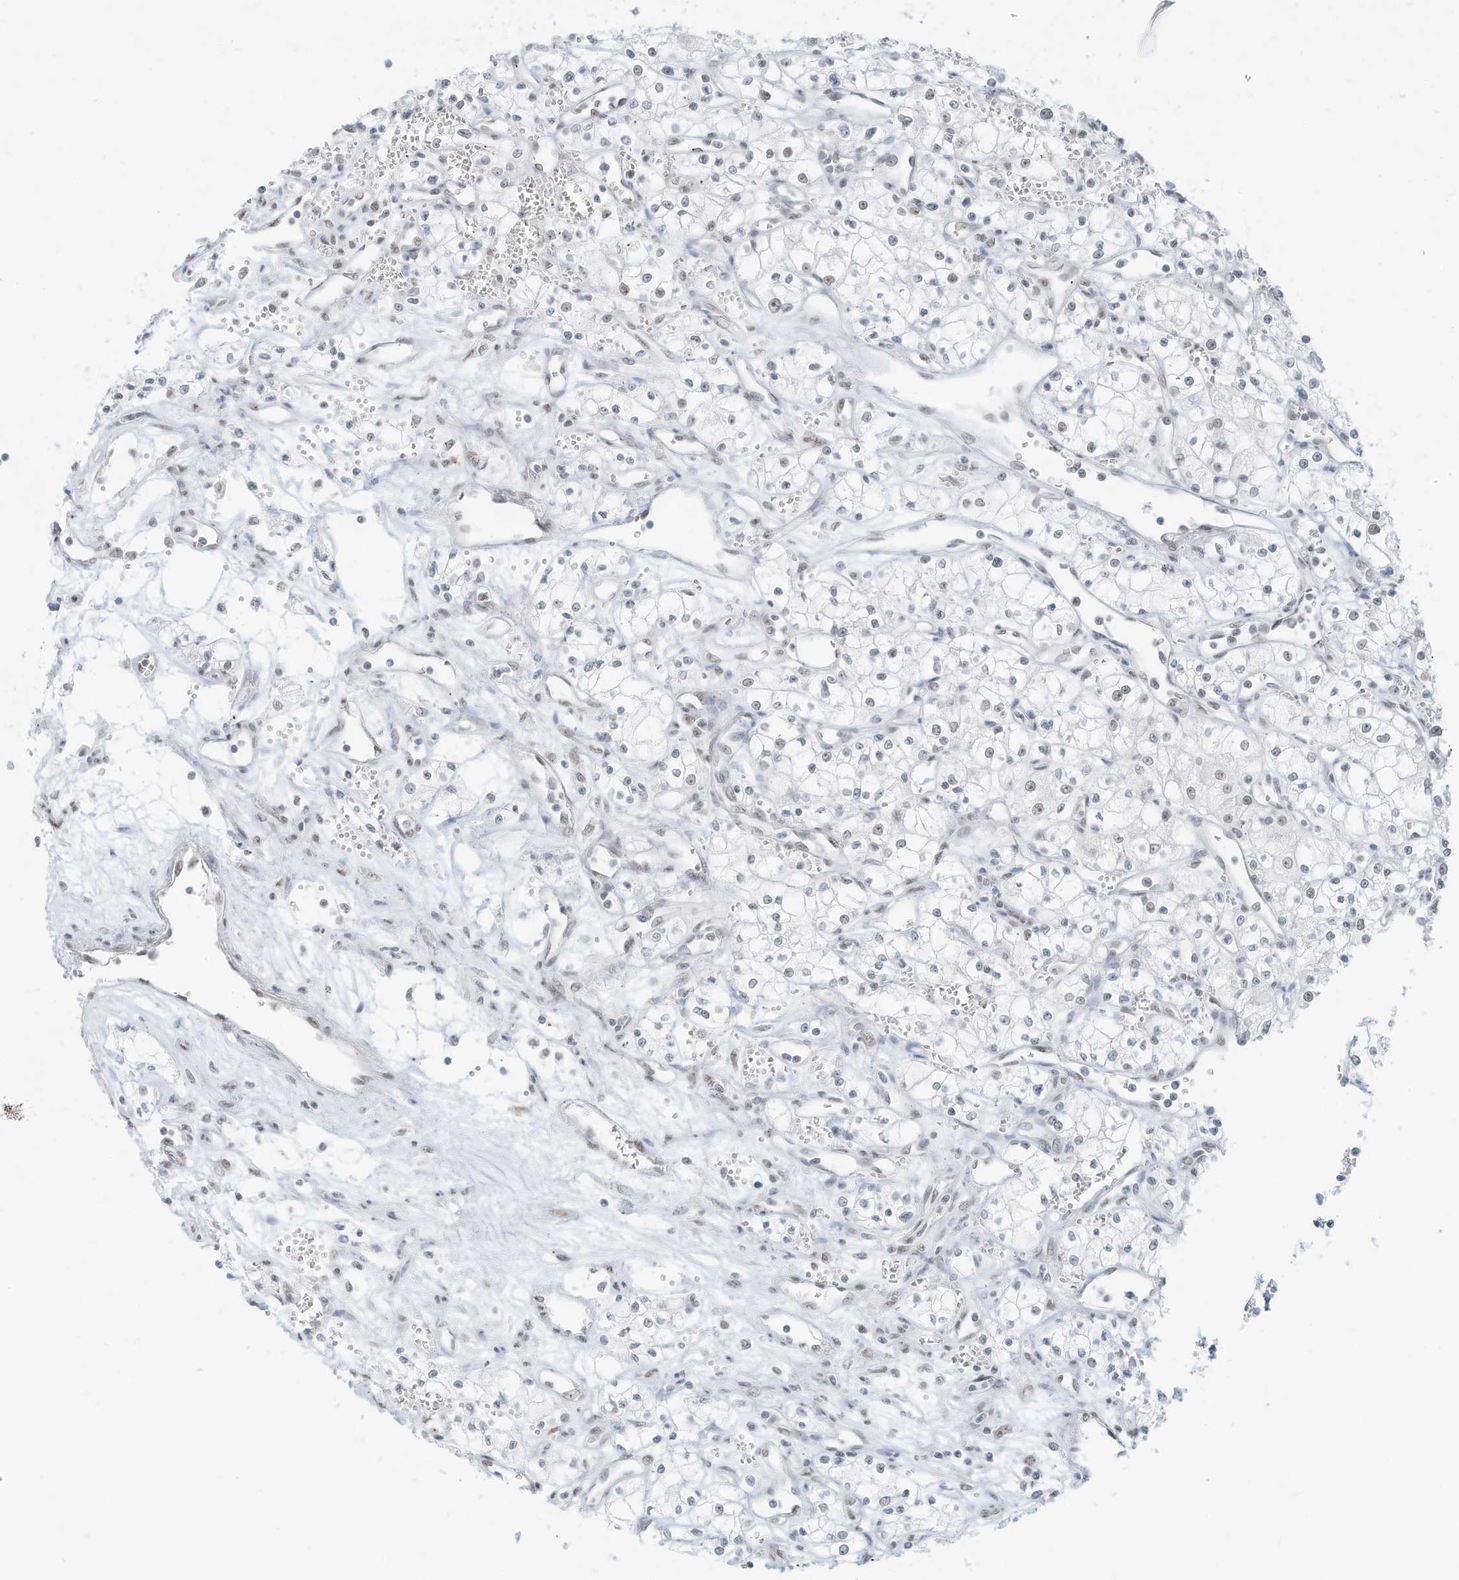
{"staining": {"intensity": "negative", "quantity": "none", "location": "none"}, "tissue": "renal cancer", "cell_type": "Tumor cells", "image_type": "cancer", "snomed": [{"axis": "morphology", "description": "Adenocarcinoma, NOS"}, {"axis": "topography", "description": "Kidney"}], "caption": "Immunohistochemical staining of human adenocarcinoma (renal) demonstrates no significant staining in tumor cells.", "gene": "PGC", "patient": {"sex": "male", "age": 59}}